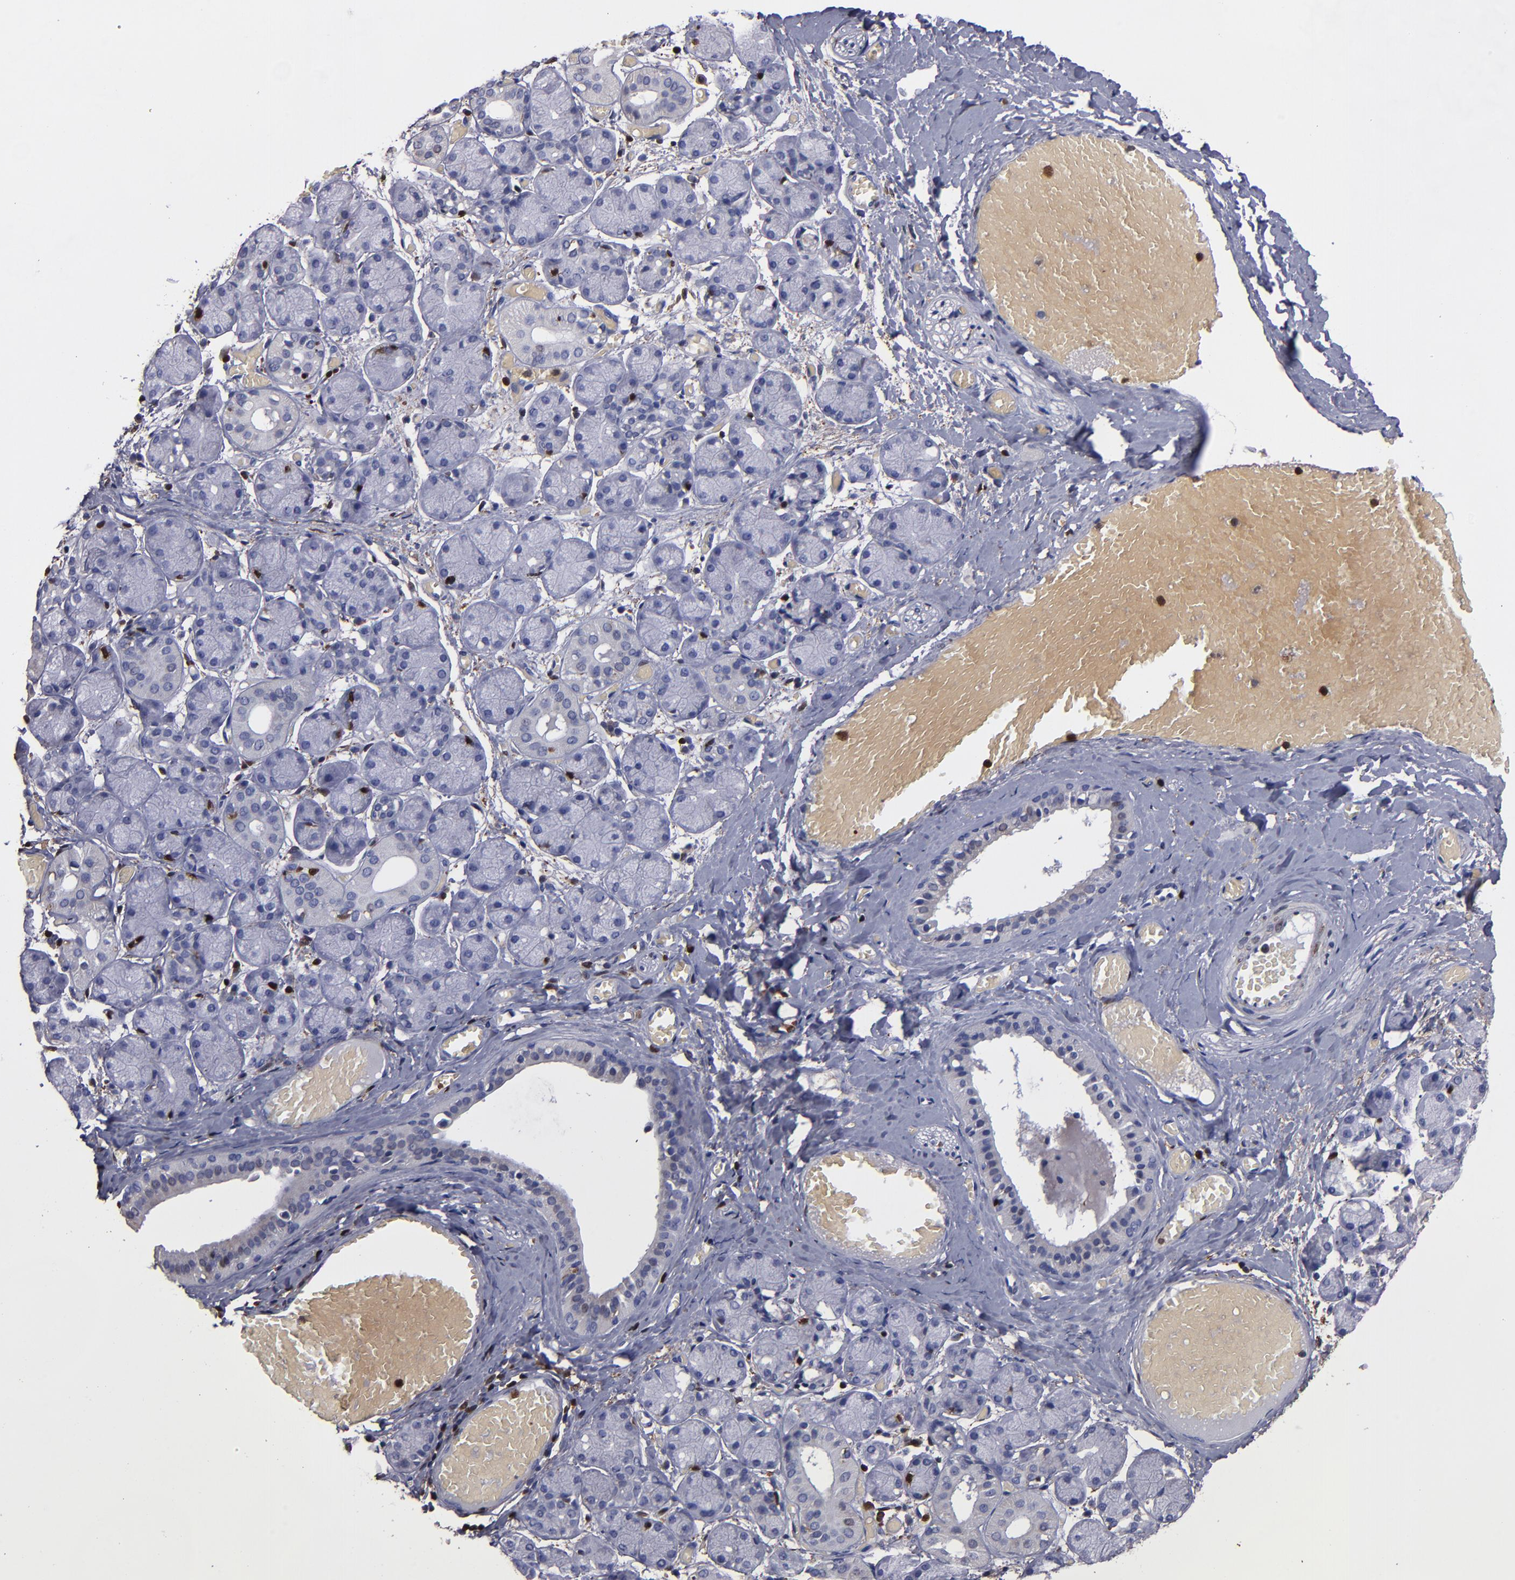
{"staining": {"intensity": "moderate", "quantity": "<25%", "location": "cytoplasmic/membranous"}, "tissue": "salivary gland", "cell_type": "Glandular cells", "image_type": "normal", "snomed": [{"axis": "morphology", "description": "Normal tissue, NOS"}, {"axis": "topography", "description": "Salivary gland"}], "caption": "Immunohistochemistry (IHC) histopathology image of unremarkable salivary gland: salivary gland stained using IHC shows low levels of moderate protein expression localized specifically in the cytoplasmic/membranous of glandular cells, appearing as a cytoplasmic/membranous brown color.", "gene": "S100A4", "patient": {"sex": "female", "age": 24}}